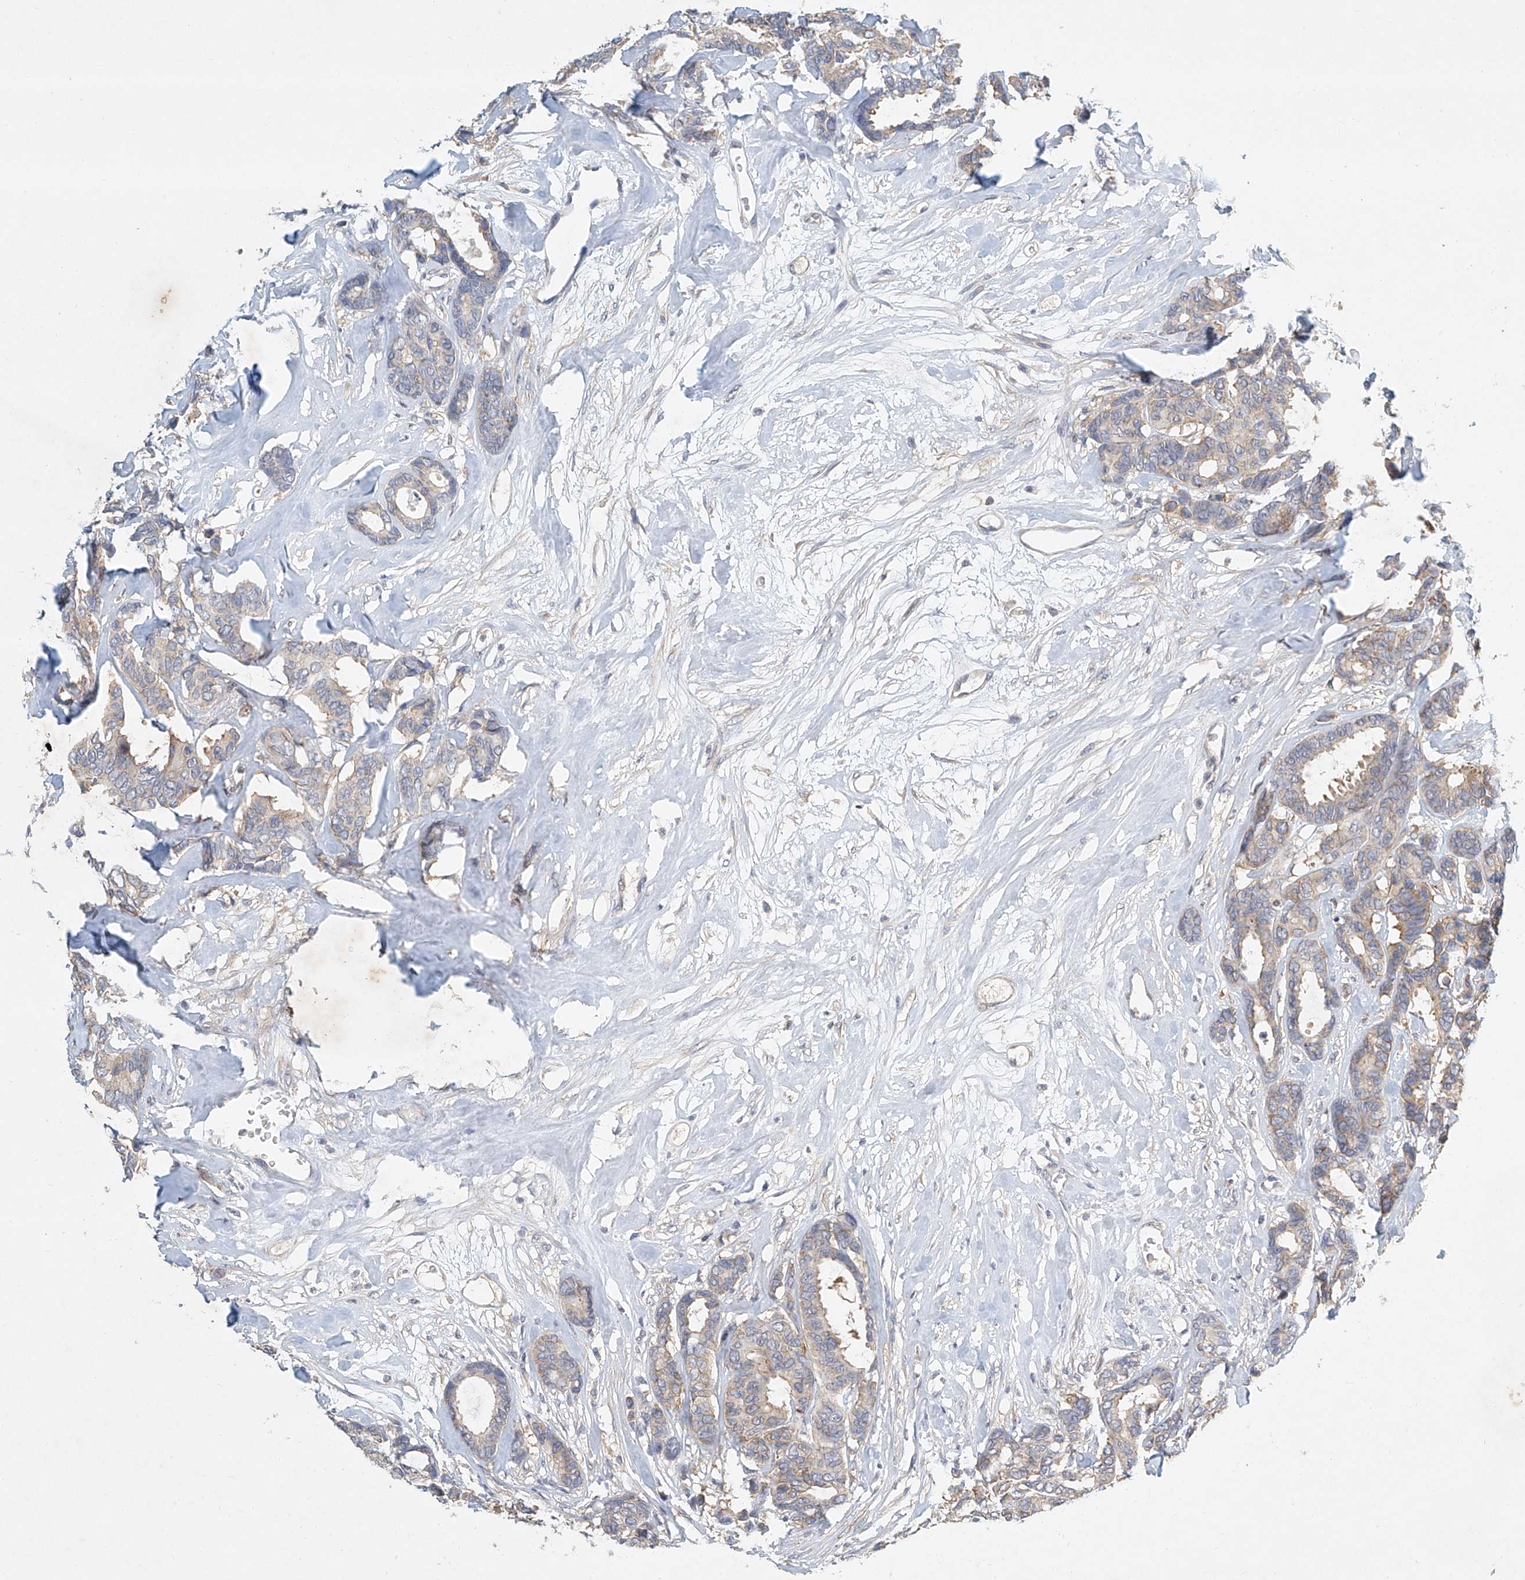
{"staining": {"intensity": "weak", "quantity": ">75%", "location": "cytoplasmic/membranous"}, "tissue": "breast cancer", "cell_type": "Tumor cells", "image_type": "cancer", "snomed": [{"axis": "morphology", "description": "Duct carcinoma"}, {"axis": "topography", "description": "Breast"}], "caption": "Protein staining exhibits weak cytoplasmic/membranous staining in approximately >75% of tumor cells in breast cancer. The protein is shown in brown color, while the nuclei are stained blue.", "gene": "CARMIL1", "patient": {"sex": "female", "age": 87}}